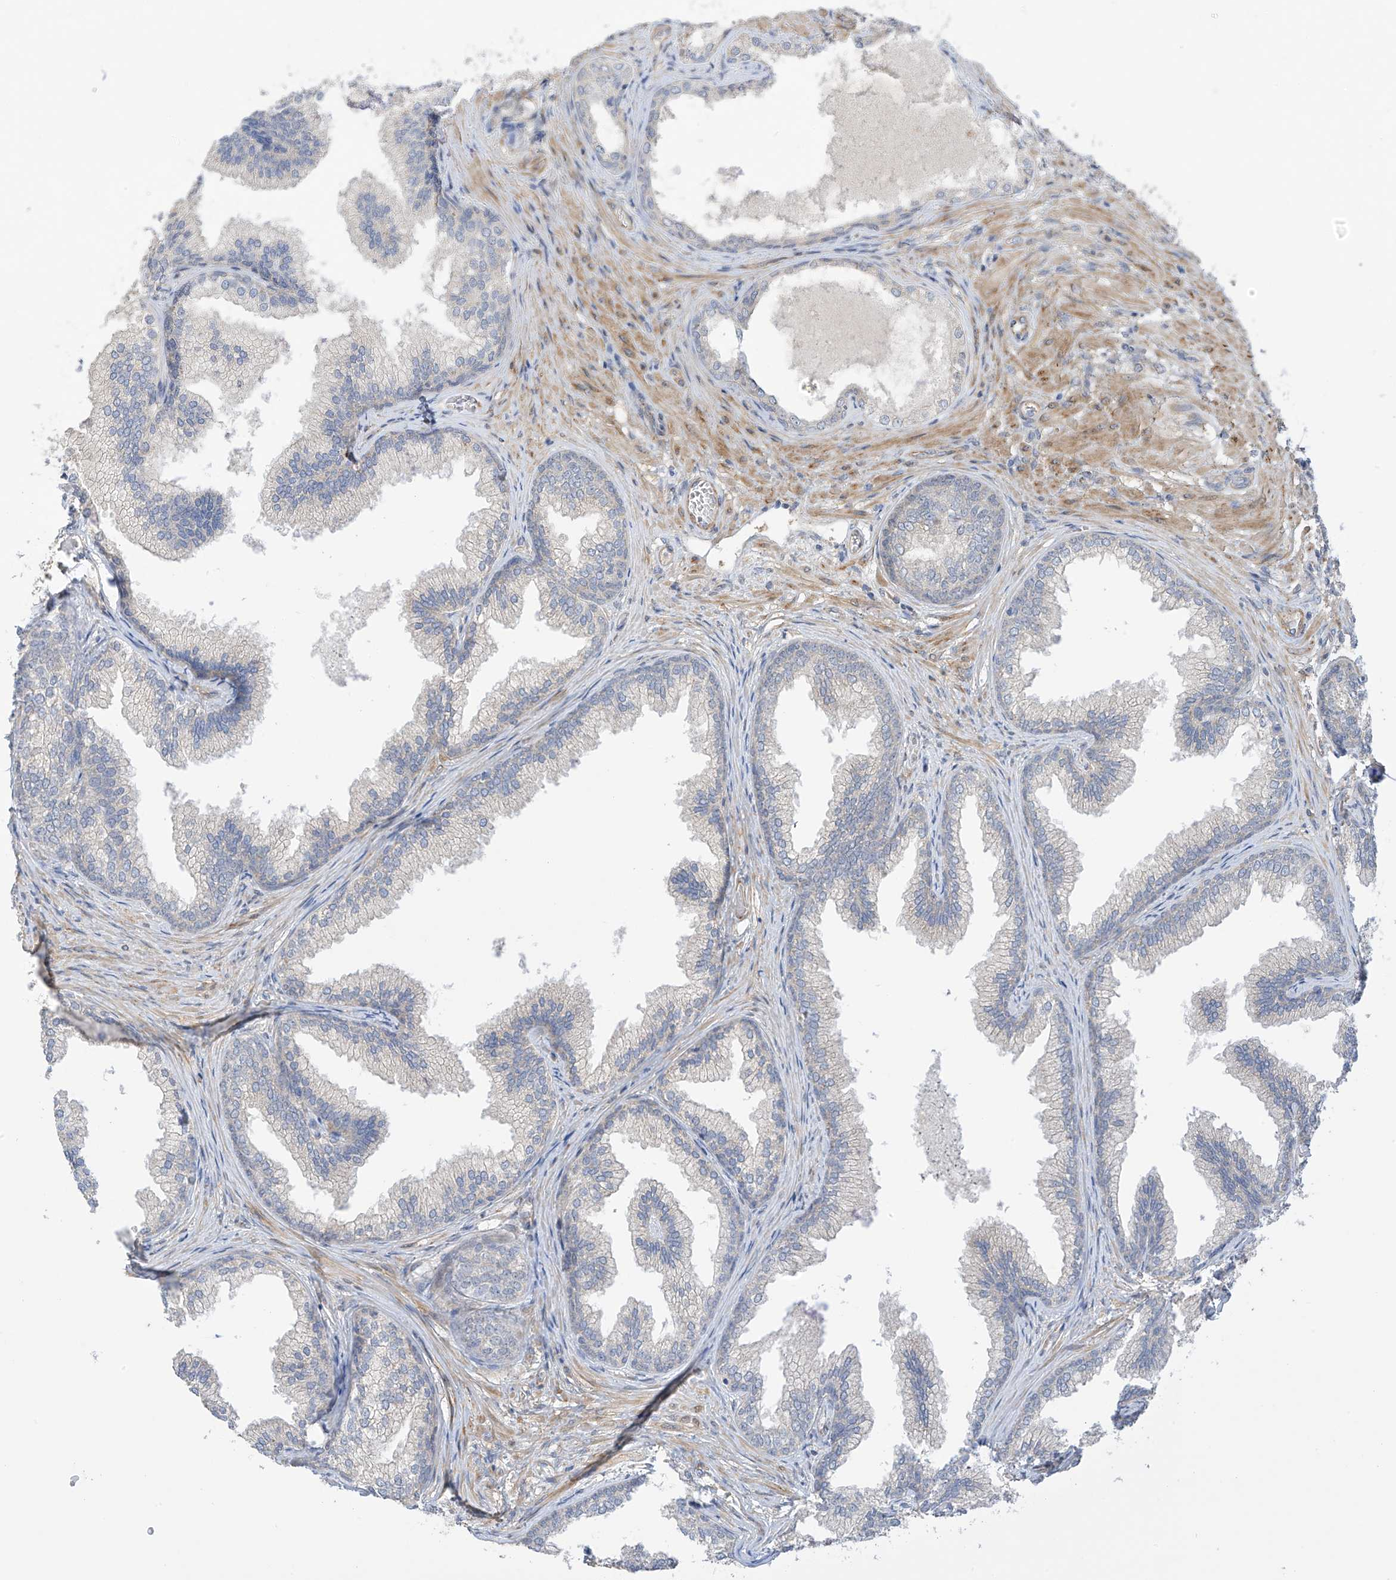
{"staining": {"intensity": "negative", "quantity": "none", "location": "none"}, "tissue": "prostate", "cell_type": "Glandular cells", "image_type": "normal", "snomed": [{"axis": "morphology", "description": "Normal tissue, NOS"}, {"axis": "topography", "description": "Prostate"}], "caption": "Immunohistochemistry of normal prostate reveals no staining in glandular cells.", "gene": "ZNF641", "patient": {"sex": "male", "age": 76}}